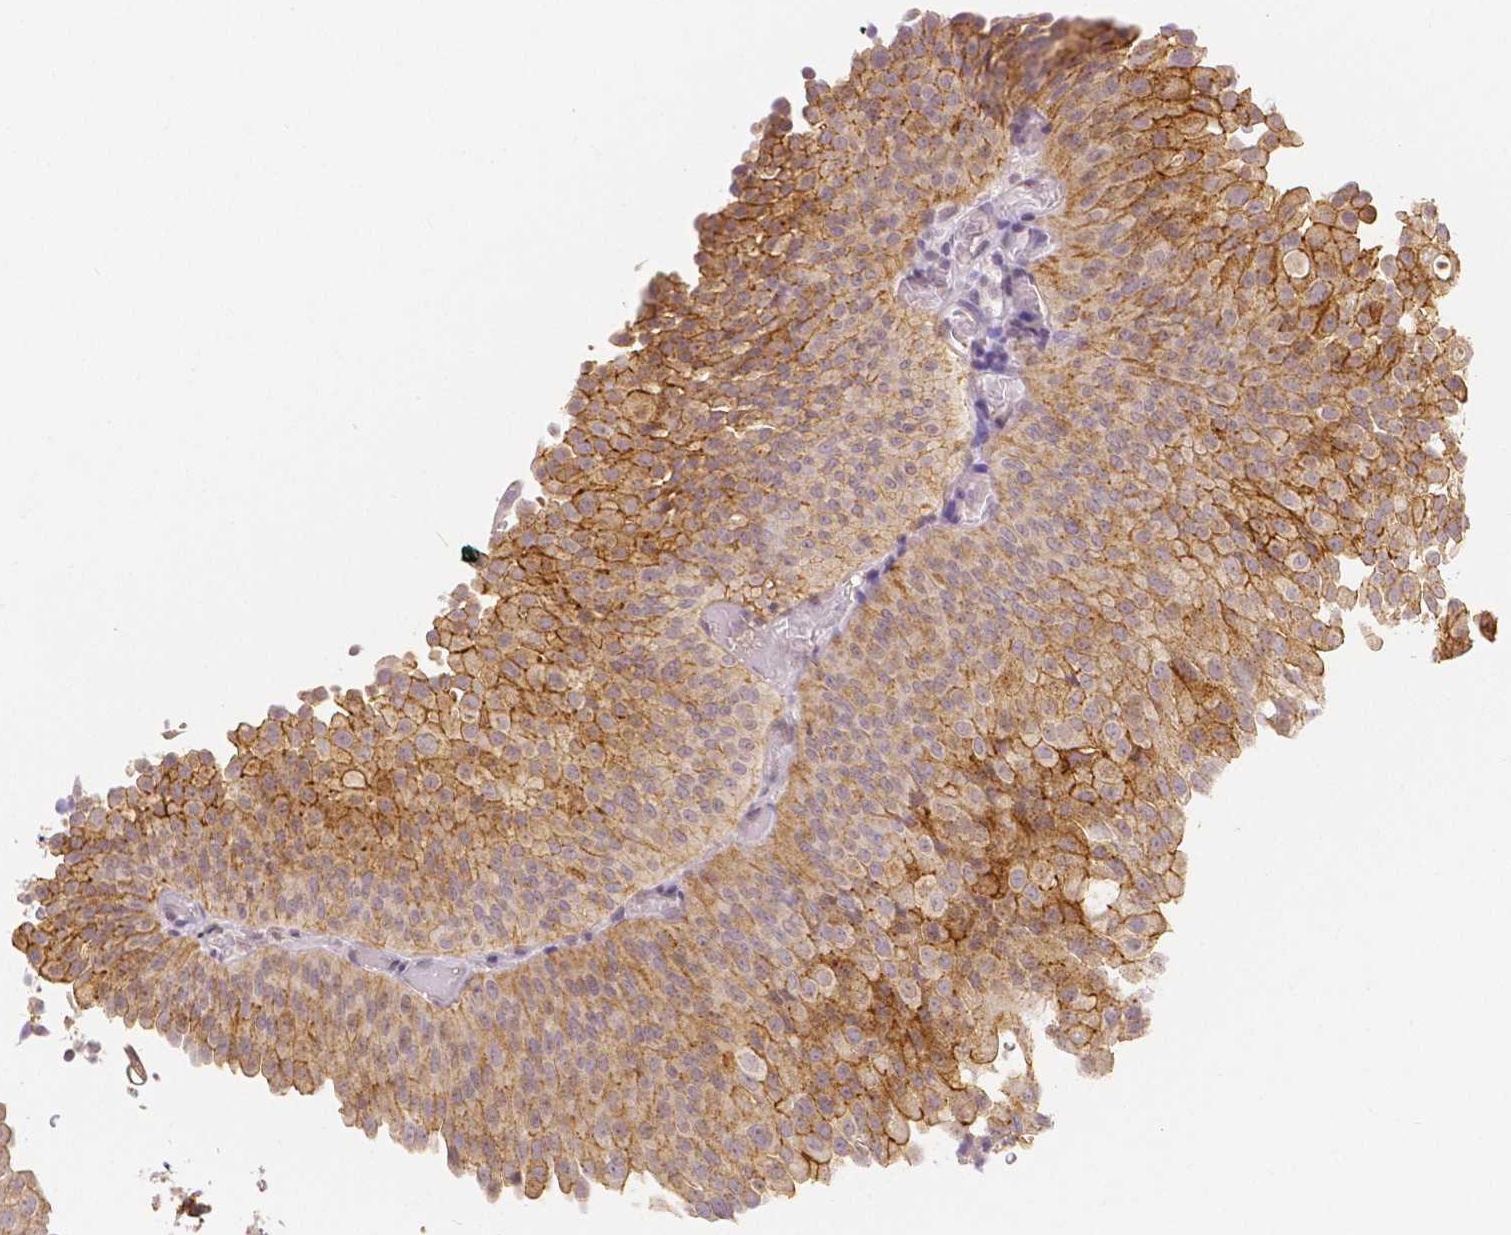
{"staining": {"intensity": "moderate", "quantity": "25%-75%", "location": "cytoplasmic/membranous"}, "tissue": "urothelial cancer", "cell_type": "Tumor cells", "image_type": "cancer", "snomed": [{"axis": "morphology", "description": "Urothelial carcinoma, NOS"}, {"axis": "topography", "description": "Urinary bladder"}], "caption": "Tumor cells reveal medium levels of moderate cytoplasmic/membranous positivity in about 25%-75% of cells in transitional cell carcinoma.", "gene": "OCLN", "patient": {"sex": "male", "age": 62}}